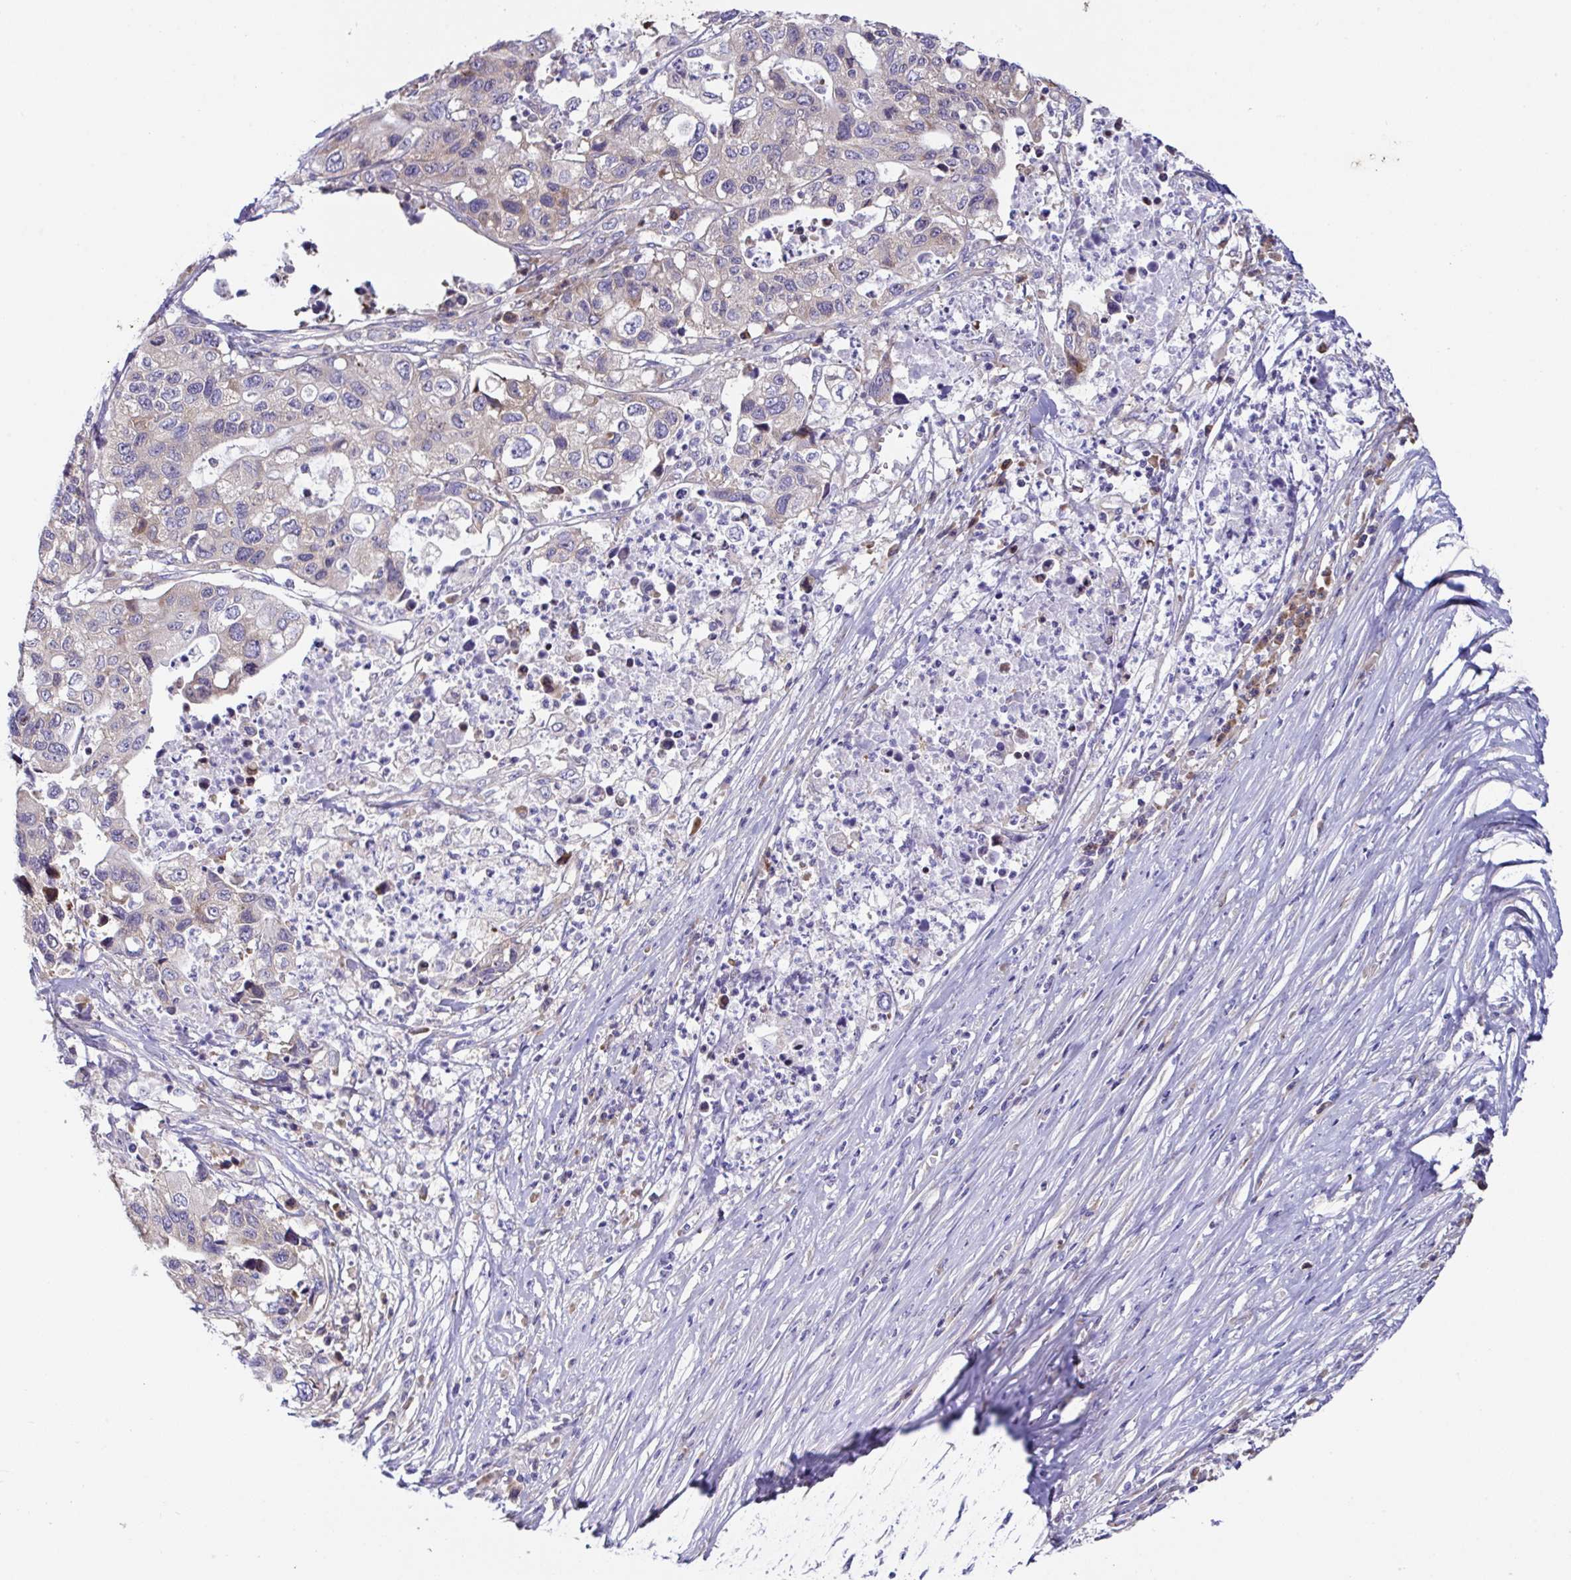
{"staining": {"intensity": "weak", "quantity": "25%-75%", "location": "cytoplasmic/membranous"}, "tissue": "stomach cancer", "cell_type": "Tumor cells", "image_type": "cancer", "snomed": [{"axis": "morphology", "description": "Adenocarcinoma, NOS"}, {"axis": "topography", "description": "Stomach, upper"}], "caption": "Weak cytoplasmic/membranous positivity for a protein is seen in about 25%-75% of tumor cells of stomach adenocarcinoma using immunohistochemistry.", "gene": "FAU", "patient": {"sex": "female", "age": 67}}